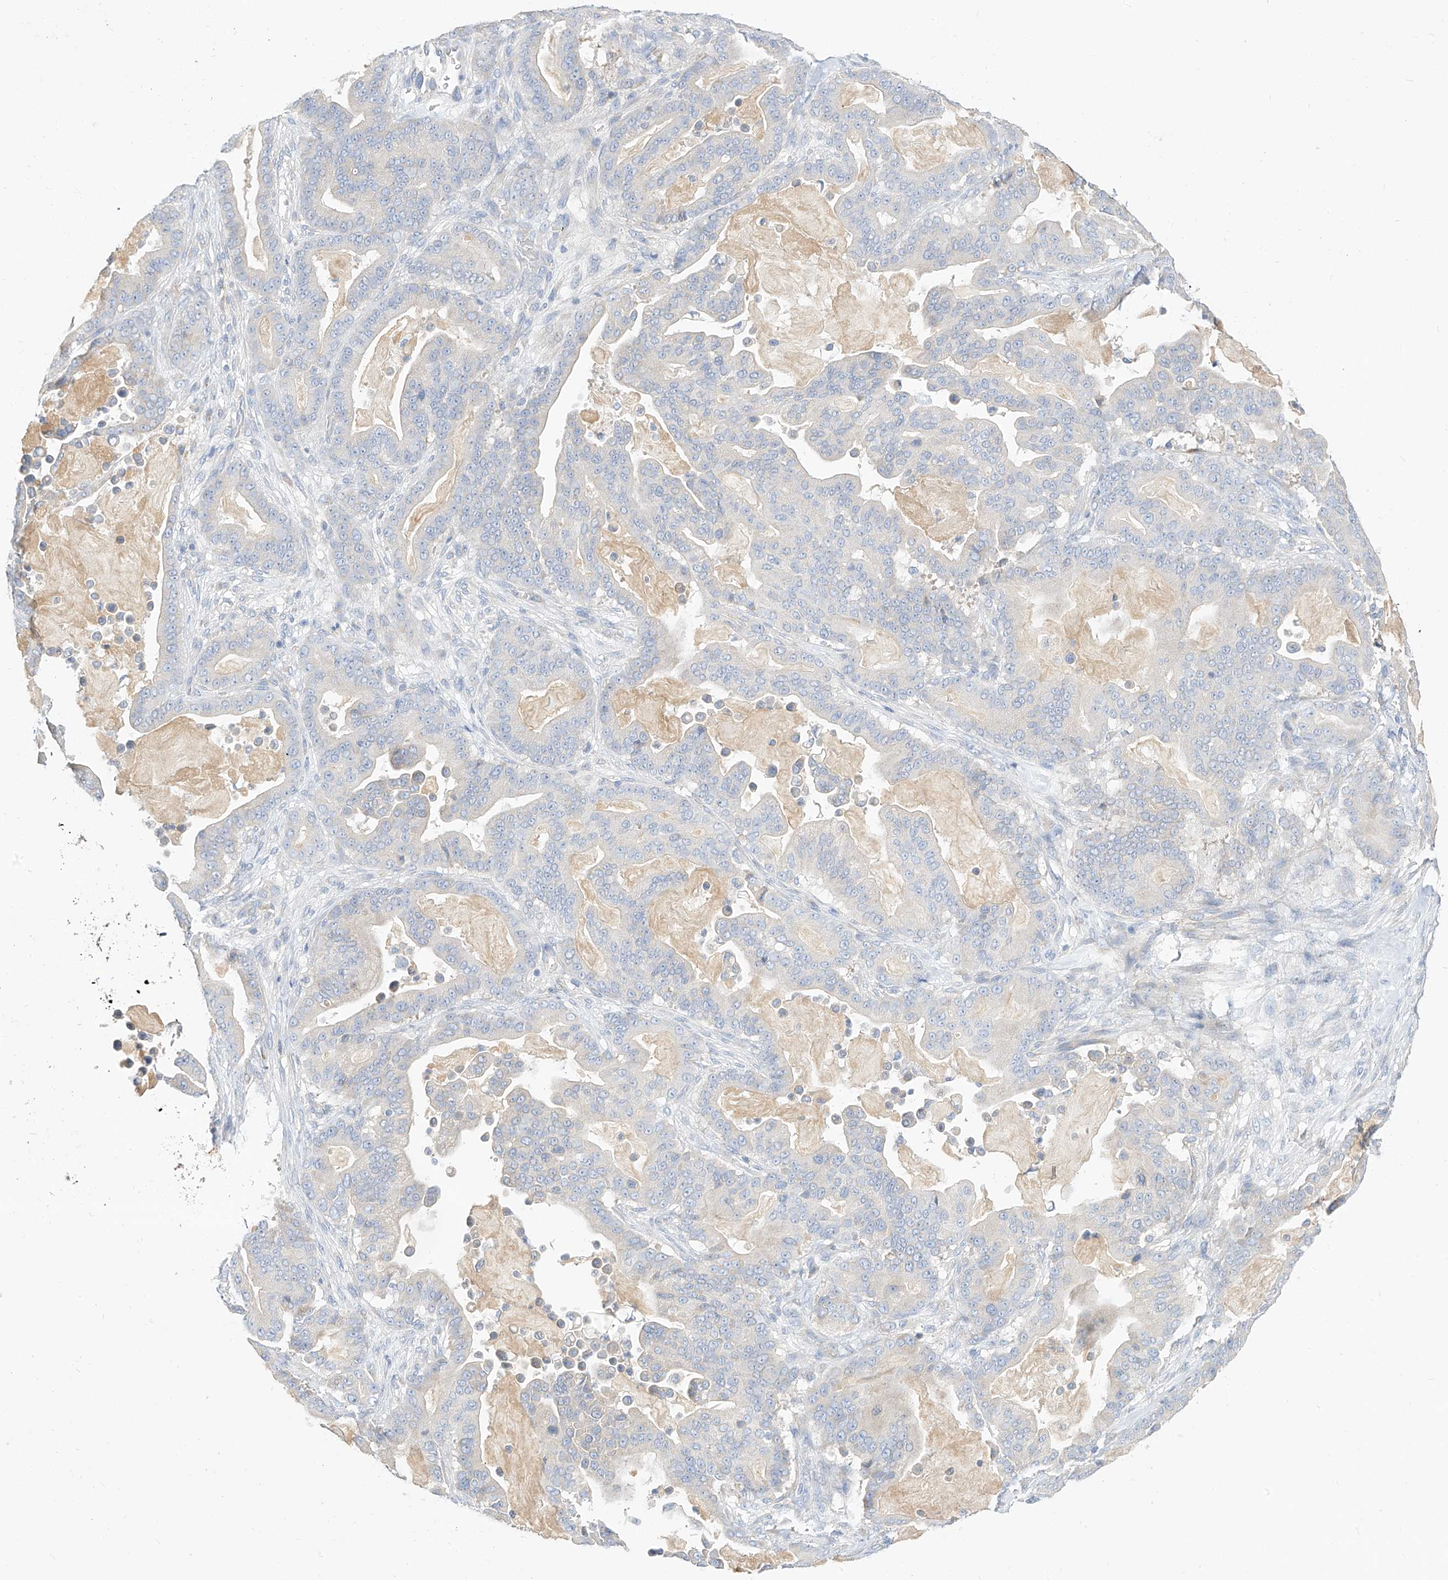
{"staining": {"intensity": "negative", "quantity": "none", "location": "none"}, "tissue": "pancreatic cancer", "cell_type": "Tumor cells", "image_type": "cancer", "snomed": [{"axis": "morphology", "description": "Adenocarcinoma, NOS"}, {"axis": "topography", "description": "Pancreas"}], "caption": "Immunohistochemistry histopathology image of neoplastic tissue: pancreatic cancer (adenocarcinoma) stained with DAB (3,3'-diaminobenzidine) displays no significant protein expression in tumor cells.", "gene": "RASA2", "patient": {"sex": "male", "age": 63}}